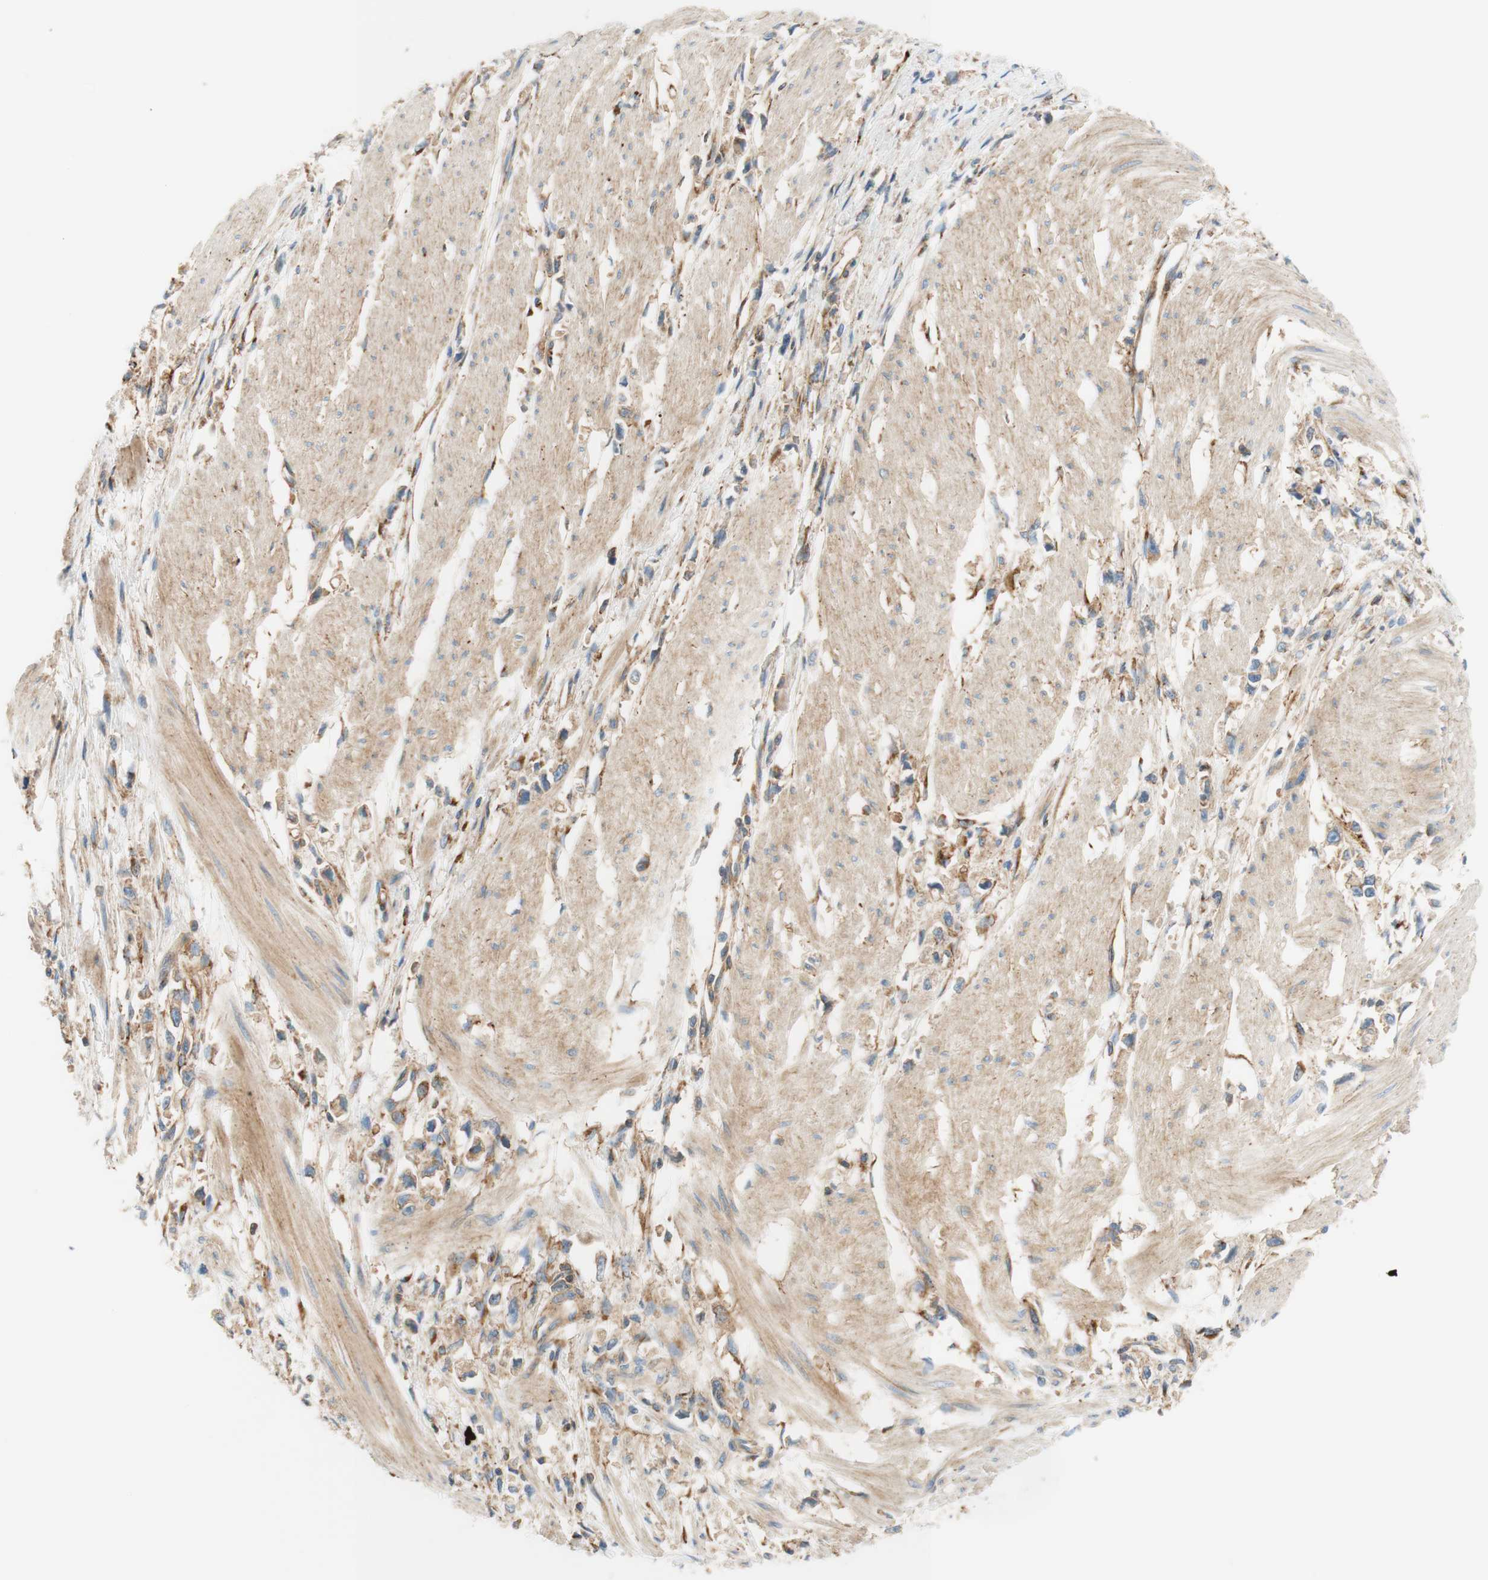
{"staining": {"intensity": "moderate", "quantity": ">75%", "location": "cytoplasmic/membranous"}, "tissue": "stomach cancer", "cell_type": "Tumor cells", "image_type": "cancer", "snomed": [{"axis": "morphology", "description": "Adenocarcinoma, NOS"}, {"axis": "topography", "description": "Stomach"}], "caption": "A histopathology image of human stomach cancer (adenocarcinoma) stained for a protein displays moderate cytoplasmic/membranous brown staining in tumor cells.", "gene": "VPS26A", "patient": {"sex": "female", "age": 59}}